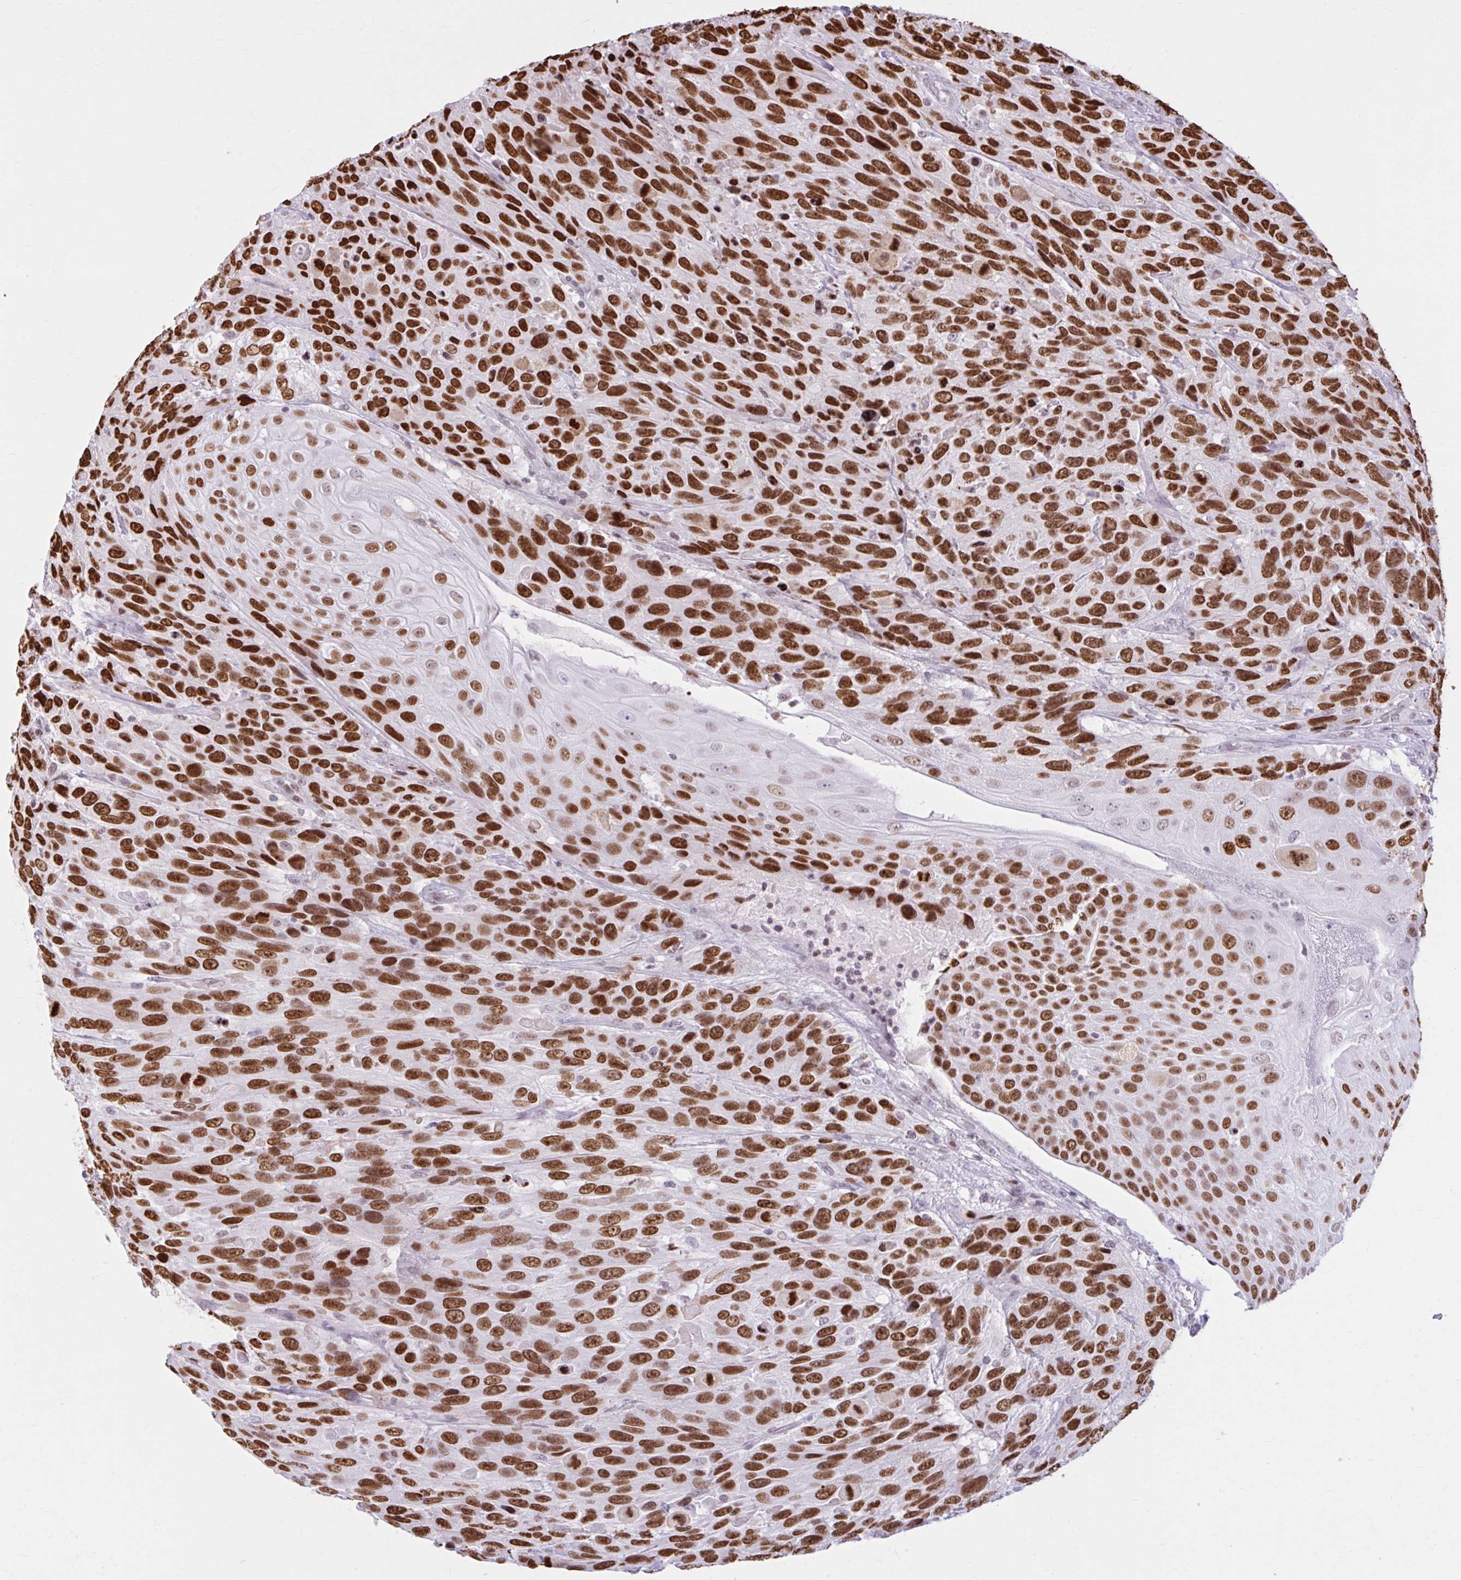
{"staining": {"intensity": "strong", "quantity": ">75%", "location": "nuclear"}, "tissue": "urothelial cancer", "cell_type": "Tumor cells", "image_type": "cancer", "snomed": [{"axis": "morphology", "description": "Urothelial carcinoma, High grade"}, {"axis": "topography", "description": "Urinary bladder"}], "caption": "An IHC micrograph of tumor tissue is shown. Protein staining in brown highlights strong nuclear positivity in urothelial cancer within tumor cells.", "gene": "PABIR1", "patient": {"sex": "female", "age": 70}}